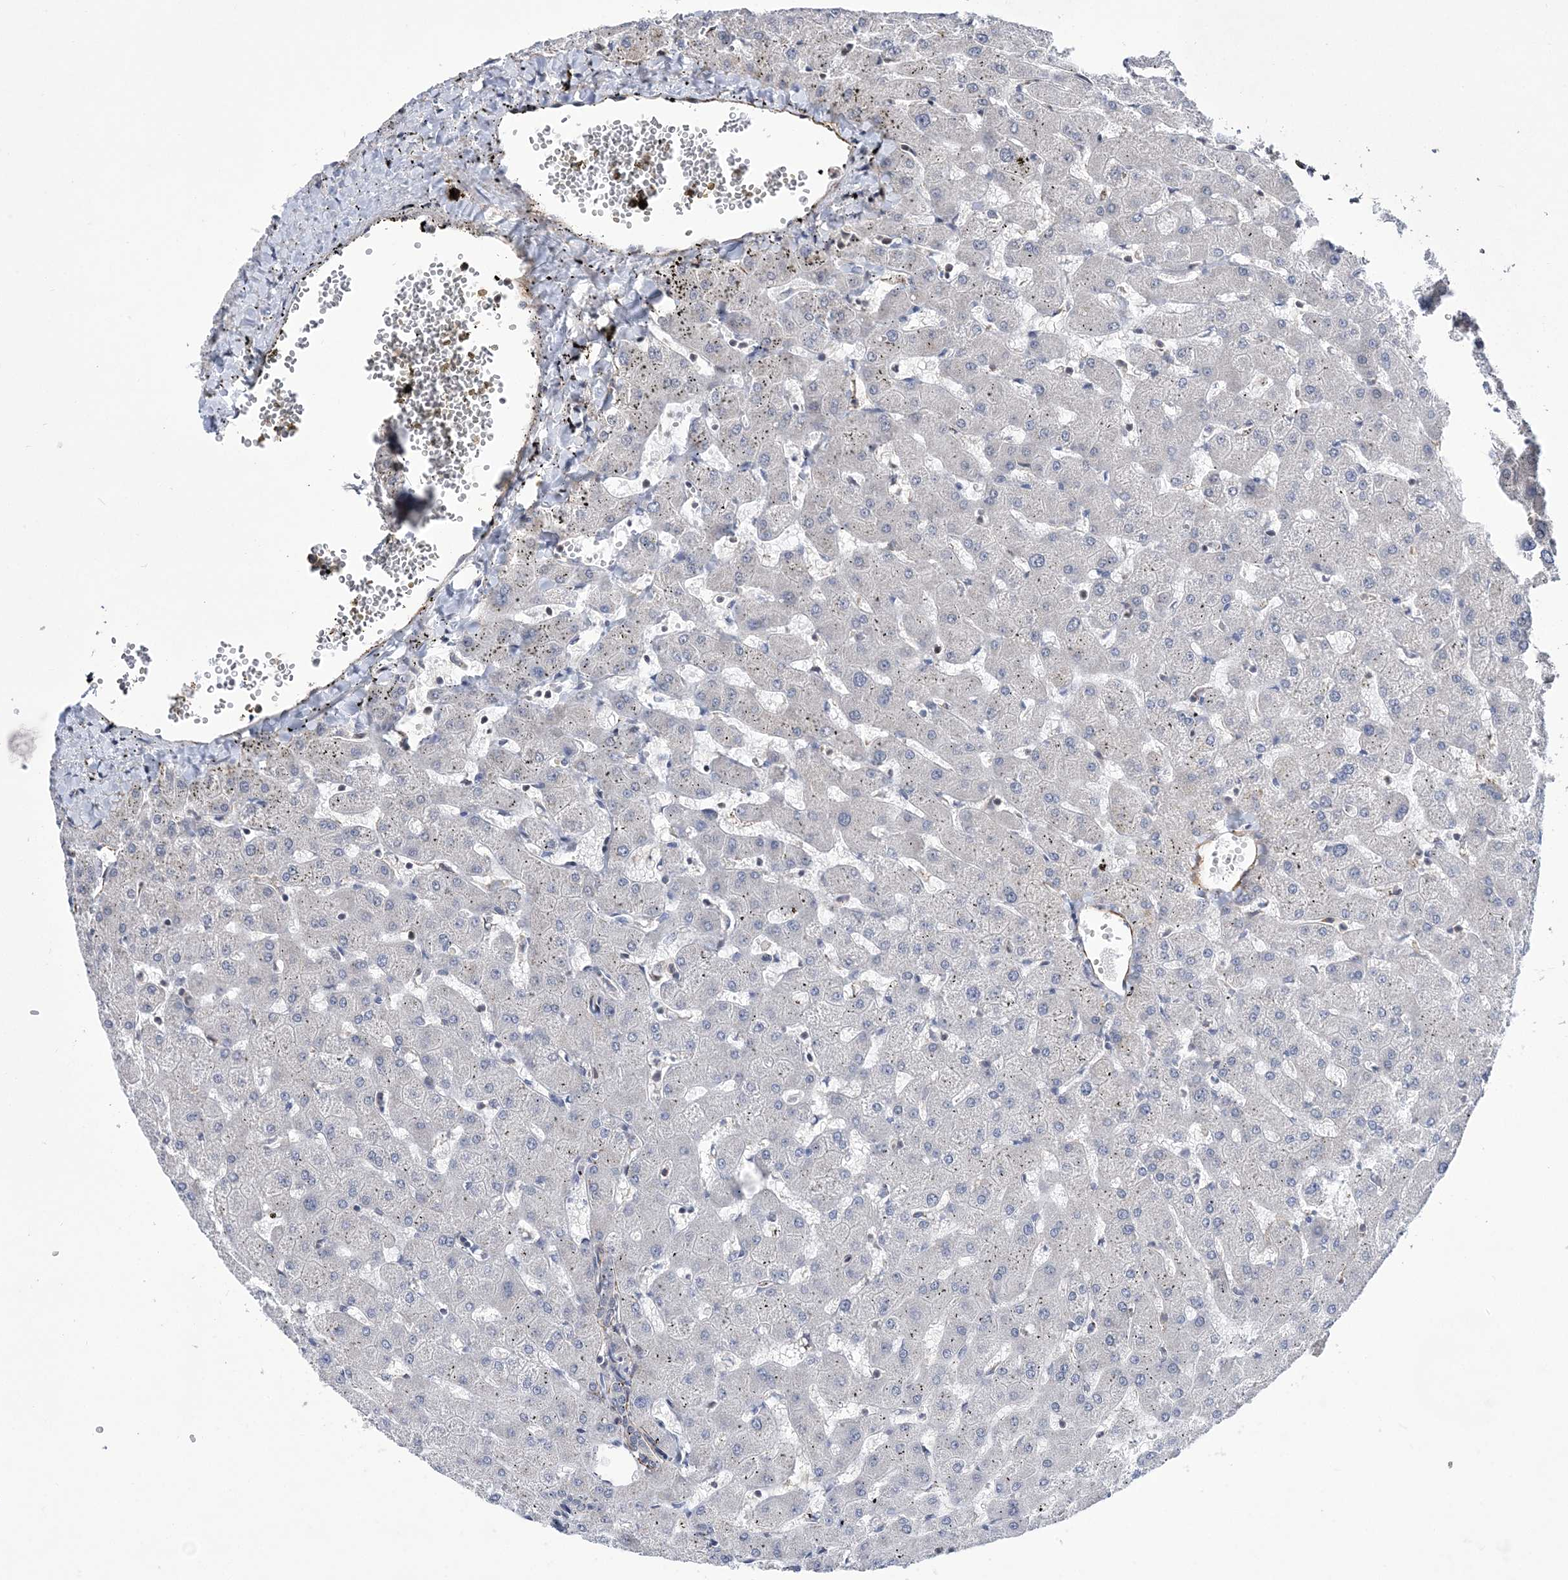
{"staining": {"intensity": "negative", "quantity": "none", "location": "none"}, "tissue": "liver", "cell_type": "Cholangiocytes", "image_type": "normal", "snomed": [{"axis": "morphology", "description": "Normal tissue, NOS"}, {"axis": "topography", "description": "Liver"}], "caption": "A high-resolution image shows immunohistochemistry staining of benign liver, which shows no significant expression in cholangiocytes.", "gene": "BOD1L1", "patient": {"sex": "female", "age": 63}}